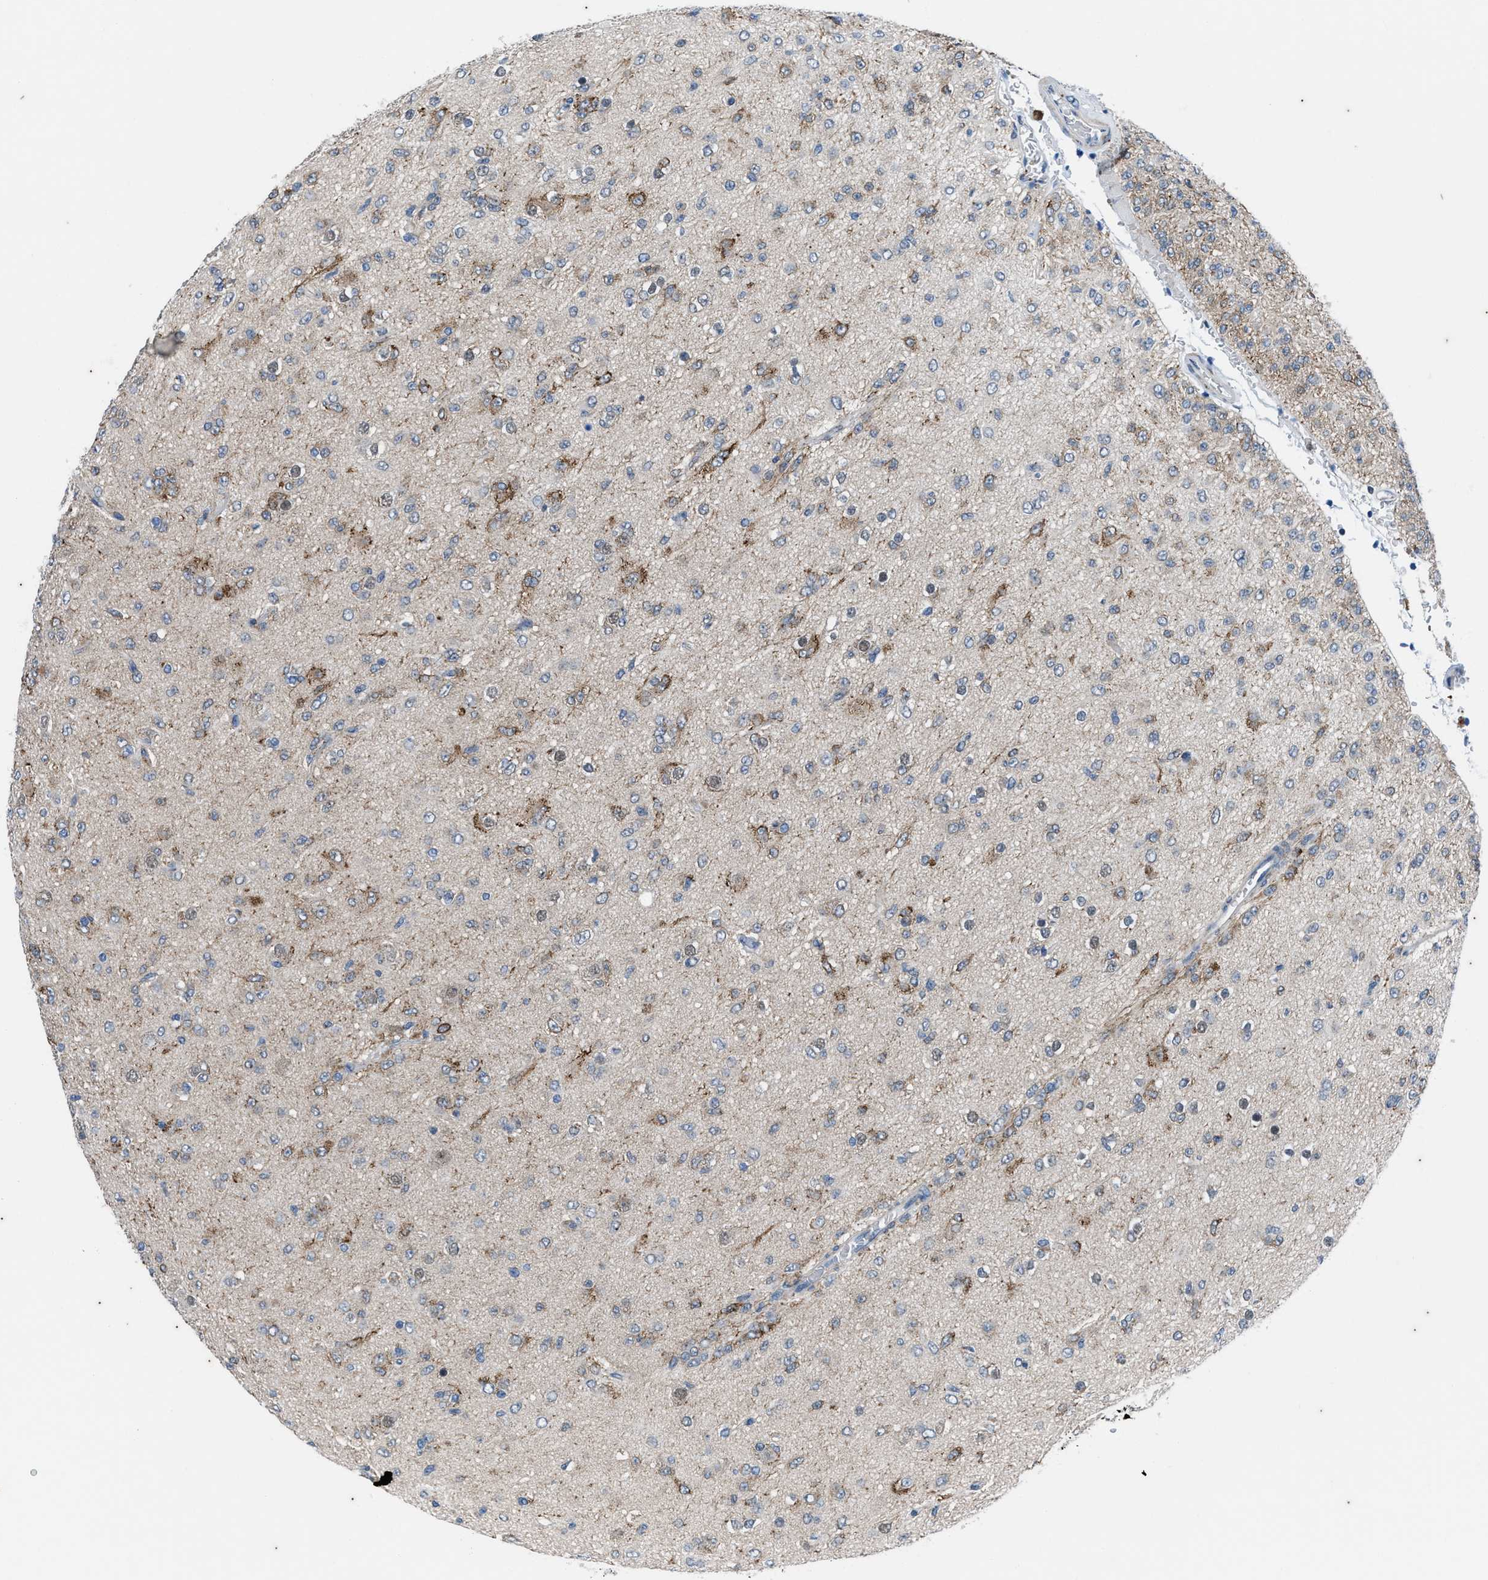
{"staining": {"intensity": "moderate", "quantity": "<25%", "location": "cytoplasmic/membranous"}, "tissue": "glioma", "cell_type": "Tumor cells", "image_type": "cancer", "snomed": [{"axis": "morphology", "description": "Glioma, malignant, Low grade"}, {"axis": "topography", "description": "Brain"}], "caption": "The photomicrograph displays a brown stain indicating the presence of a protein in the cytoplasmic/membranous of tumor cells in glioma.", "gene": "KIF24", "patient": {"sex": "male", "age": 65}}